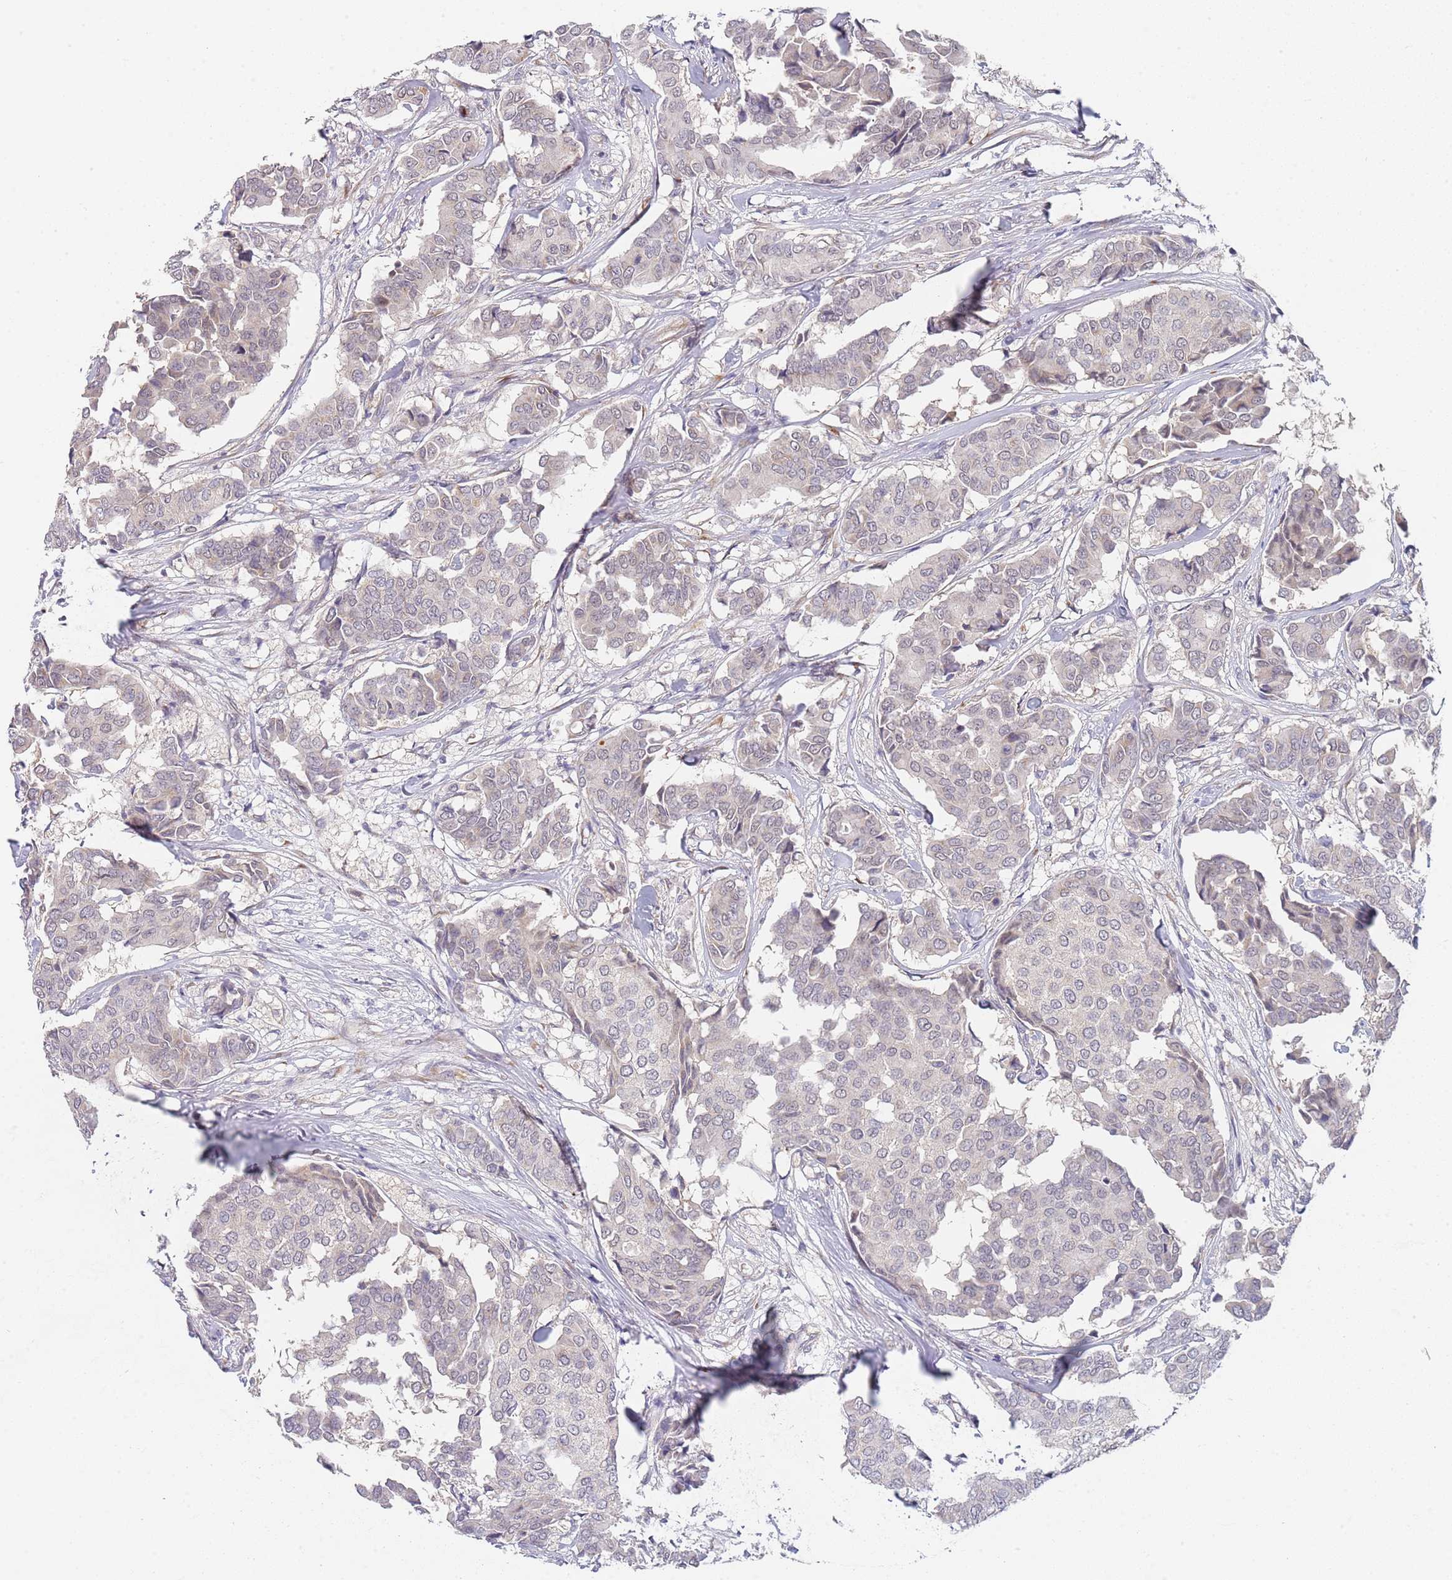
{"staining": {"intensity": "negative", "quantity": "none", "location": "none"}, "tissue": "breast cancer", "cell_type": "Tumor cells", "image_type": "cancer", "snomed": [{"axis": "morphology", "description": "Duct carcinoma"}, {"axis": "topography", "description": "Breast"}], "caption": "An image of human breast cancer is negative for staining in tumor cells.", "gene": "B4GALT4", "patient": {"sex": "female", "age": 75}}